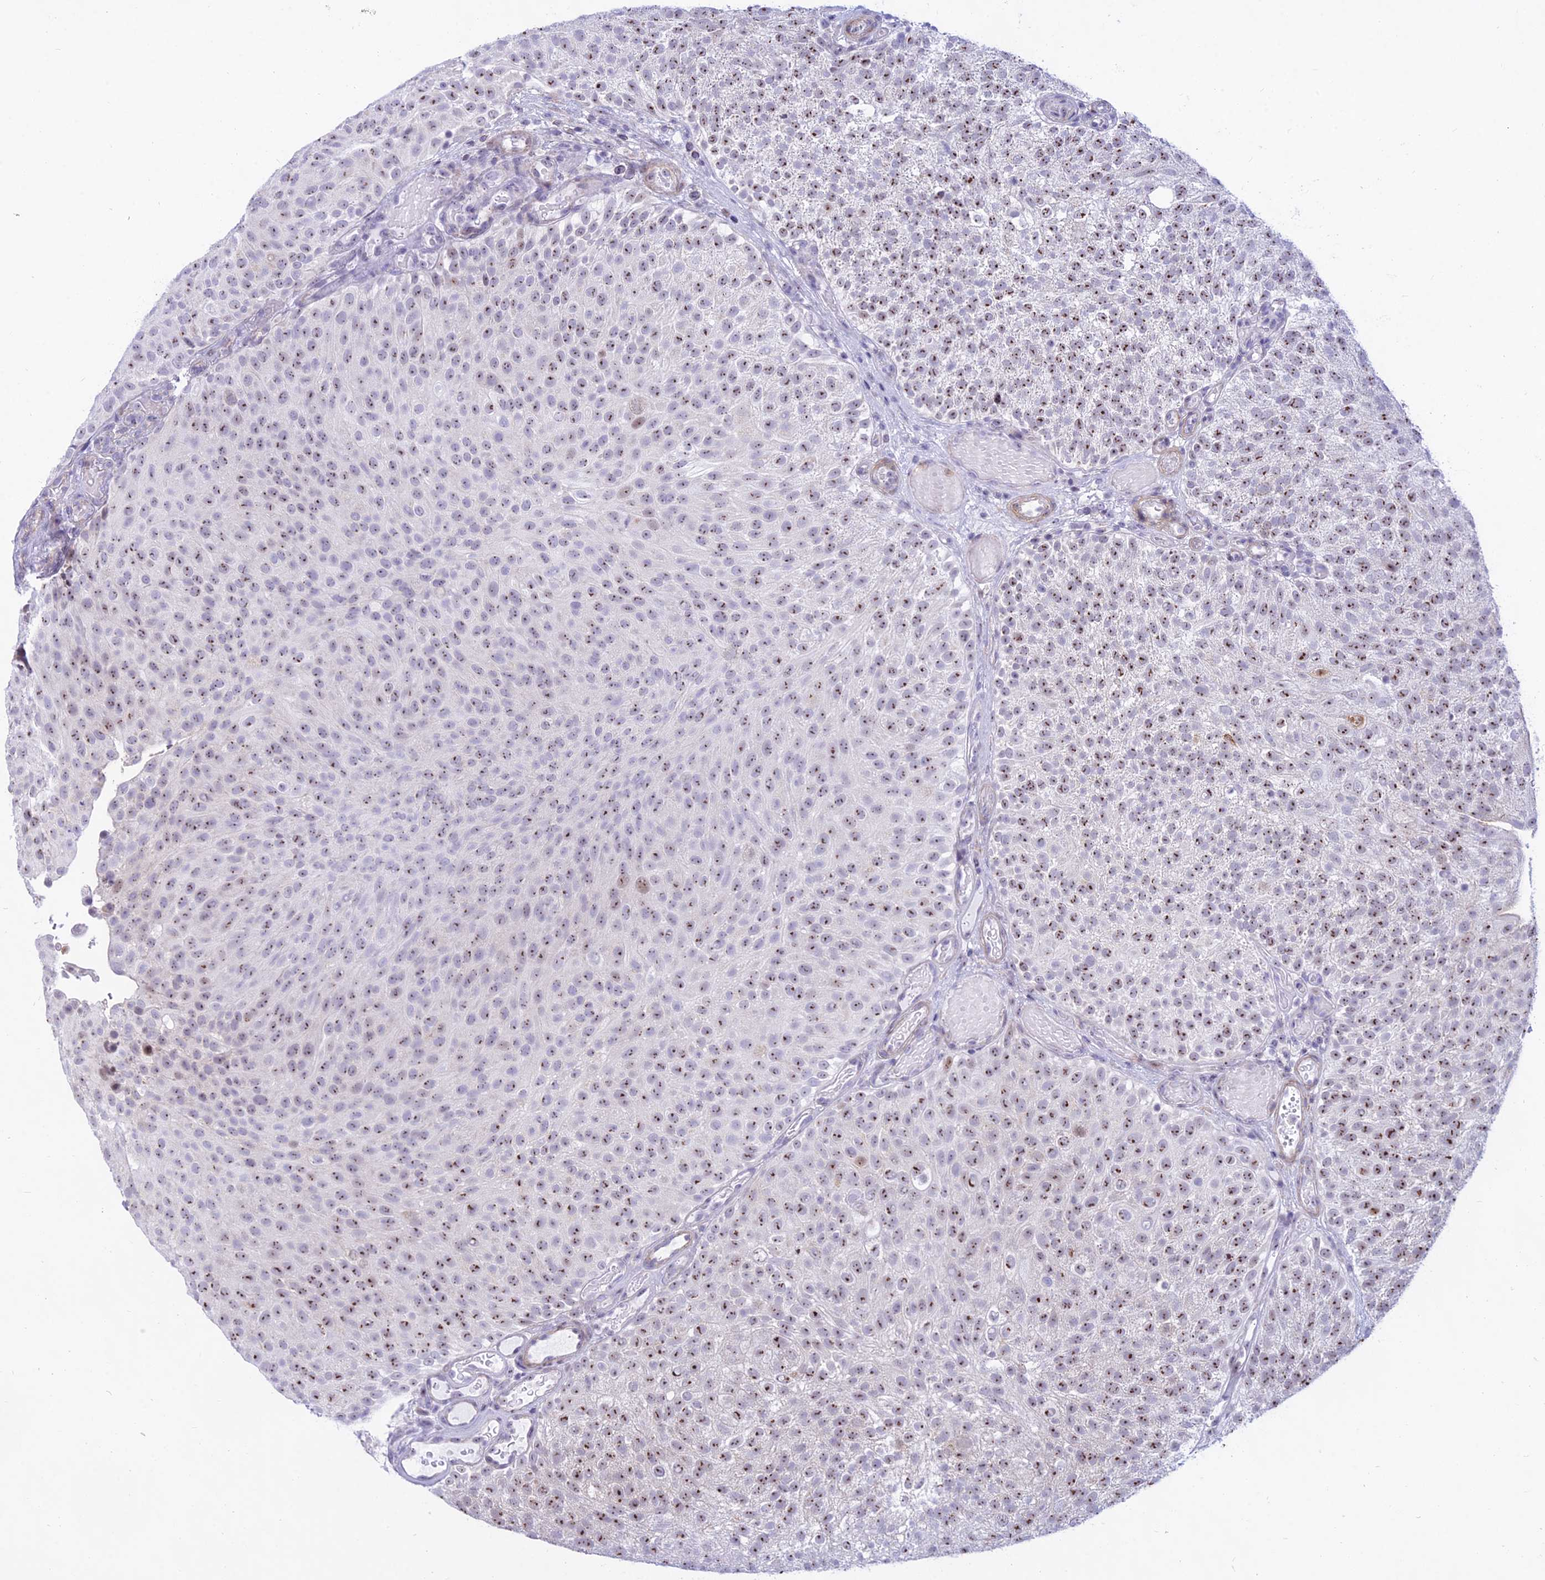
{"staining": {"intensity": "moderate", "quantity": ">75%", "location": "nuclear"}, "tissue": "urothelial cancer", "cell_type": "Tumor cells", "image_type": "cancer", "snomed": [{"axis": "morphology", "description": "Urothelial carcinoma, Low grade"}, {"axis": "topography", "description": "Urinary bladder"}], "caption": "Protein staining of low-grade urothelial carcinoma tissue exhibits moderate nuclear positivity in approximately >75% of tumor cells.", "gene": "KRR1", "patient": {"sex": "male", "age": 78}}